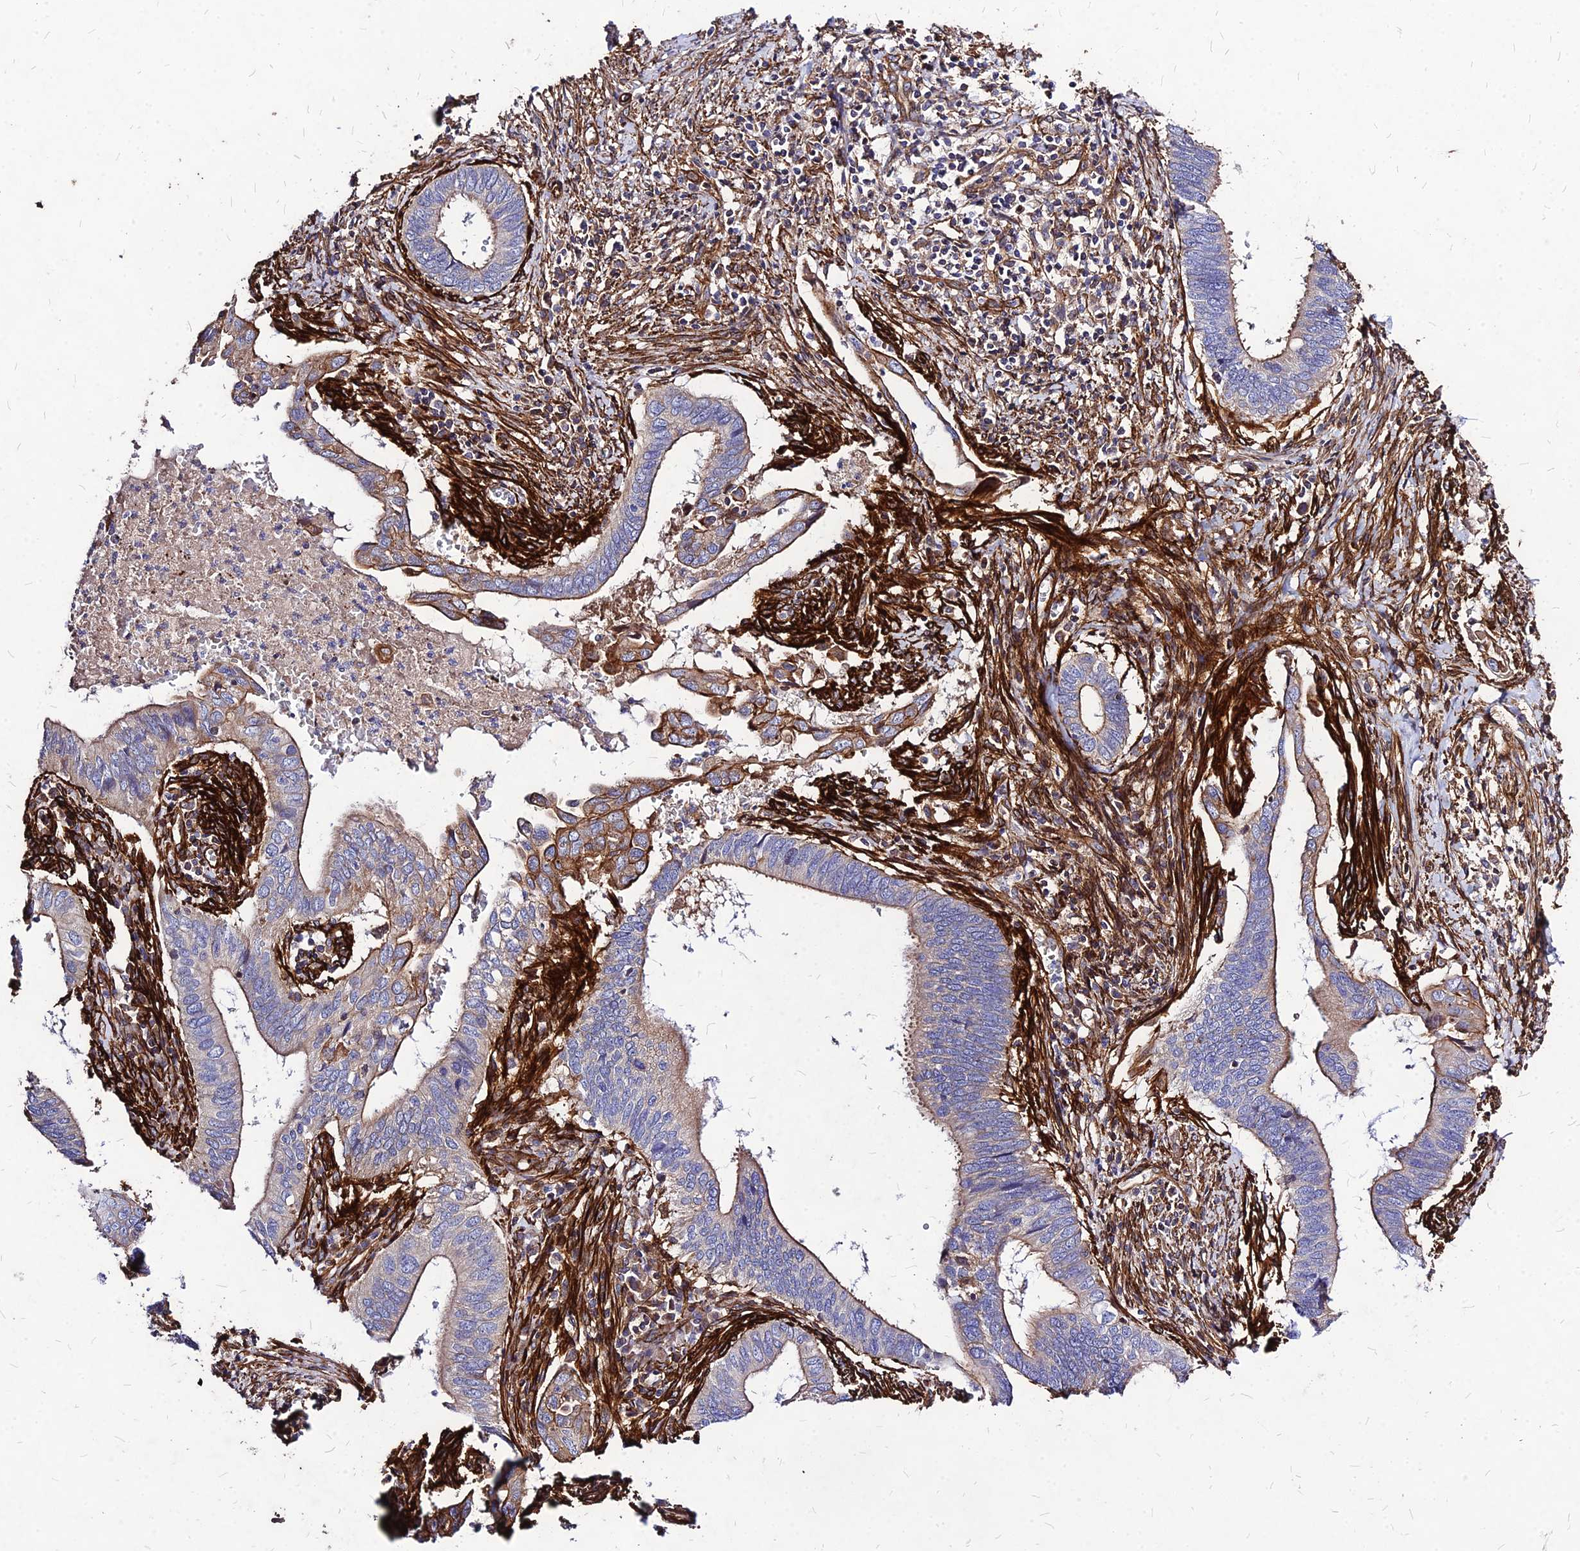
{"staining": {"intensity": "moderate", "quantity": "25%-75%", "location": "cytoplasmic/membranous"}, "tissue": "cervical cancer", "cell_type": "Tumor cells", "image_type": "cancer", "snomed": [{"axis": "morphology", "description": "Adenocarcinoma, NOS"}, {"axis": "topography", "description": "Cervix"}], "caption": "The histopathology image reveals a brown stain indicating the presence of a protein in the cytoplasmic/membranous of tumor cells in cervical cancer (adenocarcinoma). The protein is stained brown, and the nuclei are stained in blue (DAB IHC with brightfield microscopy, high magnification).", "gene": "EFCC1", "patient": {"sex": "female", "age": 42}}